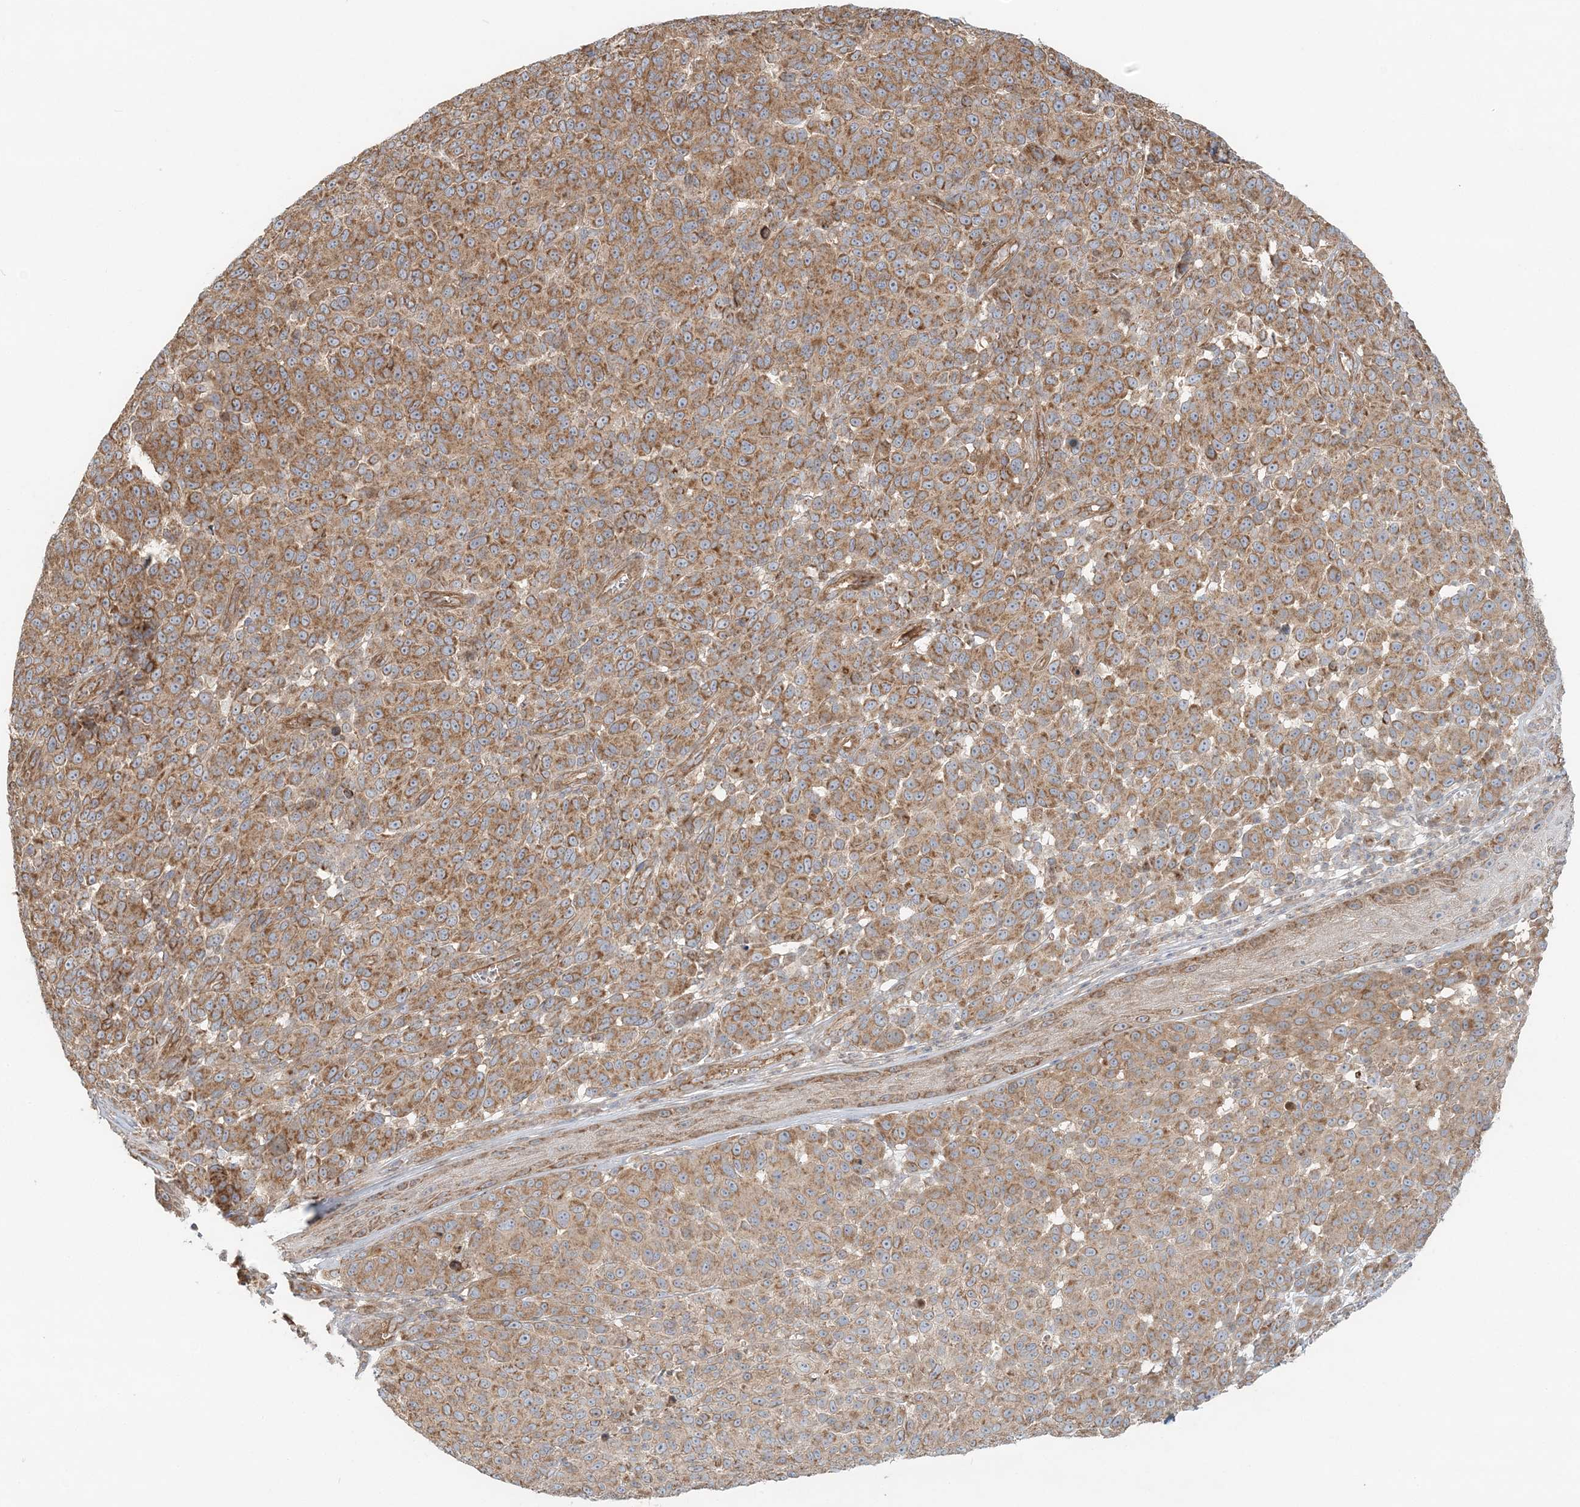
{"staining": {"intensity": "moderate", "quantity": ">75%", "location": "cytoplasmic/membranous"}, "tissue": "melanoma", "cell_type": "Tumor cells", "image_type": "cancer", "snomed": [{"axis": "morphology", "description": "Malignant melanoma, NOS"}, {"axis": "topography", "description": "Skin"}], "caption": "DAB (3,3'-diaminobenzidine) immunohistochemical staining of human melanoma exhibits moderate cytoplasmic/membranous protein expression in approximately >75% of tumor cells.", "gene": "KIAA0232", "patient": {"sex": "male", "age": 49}}